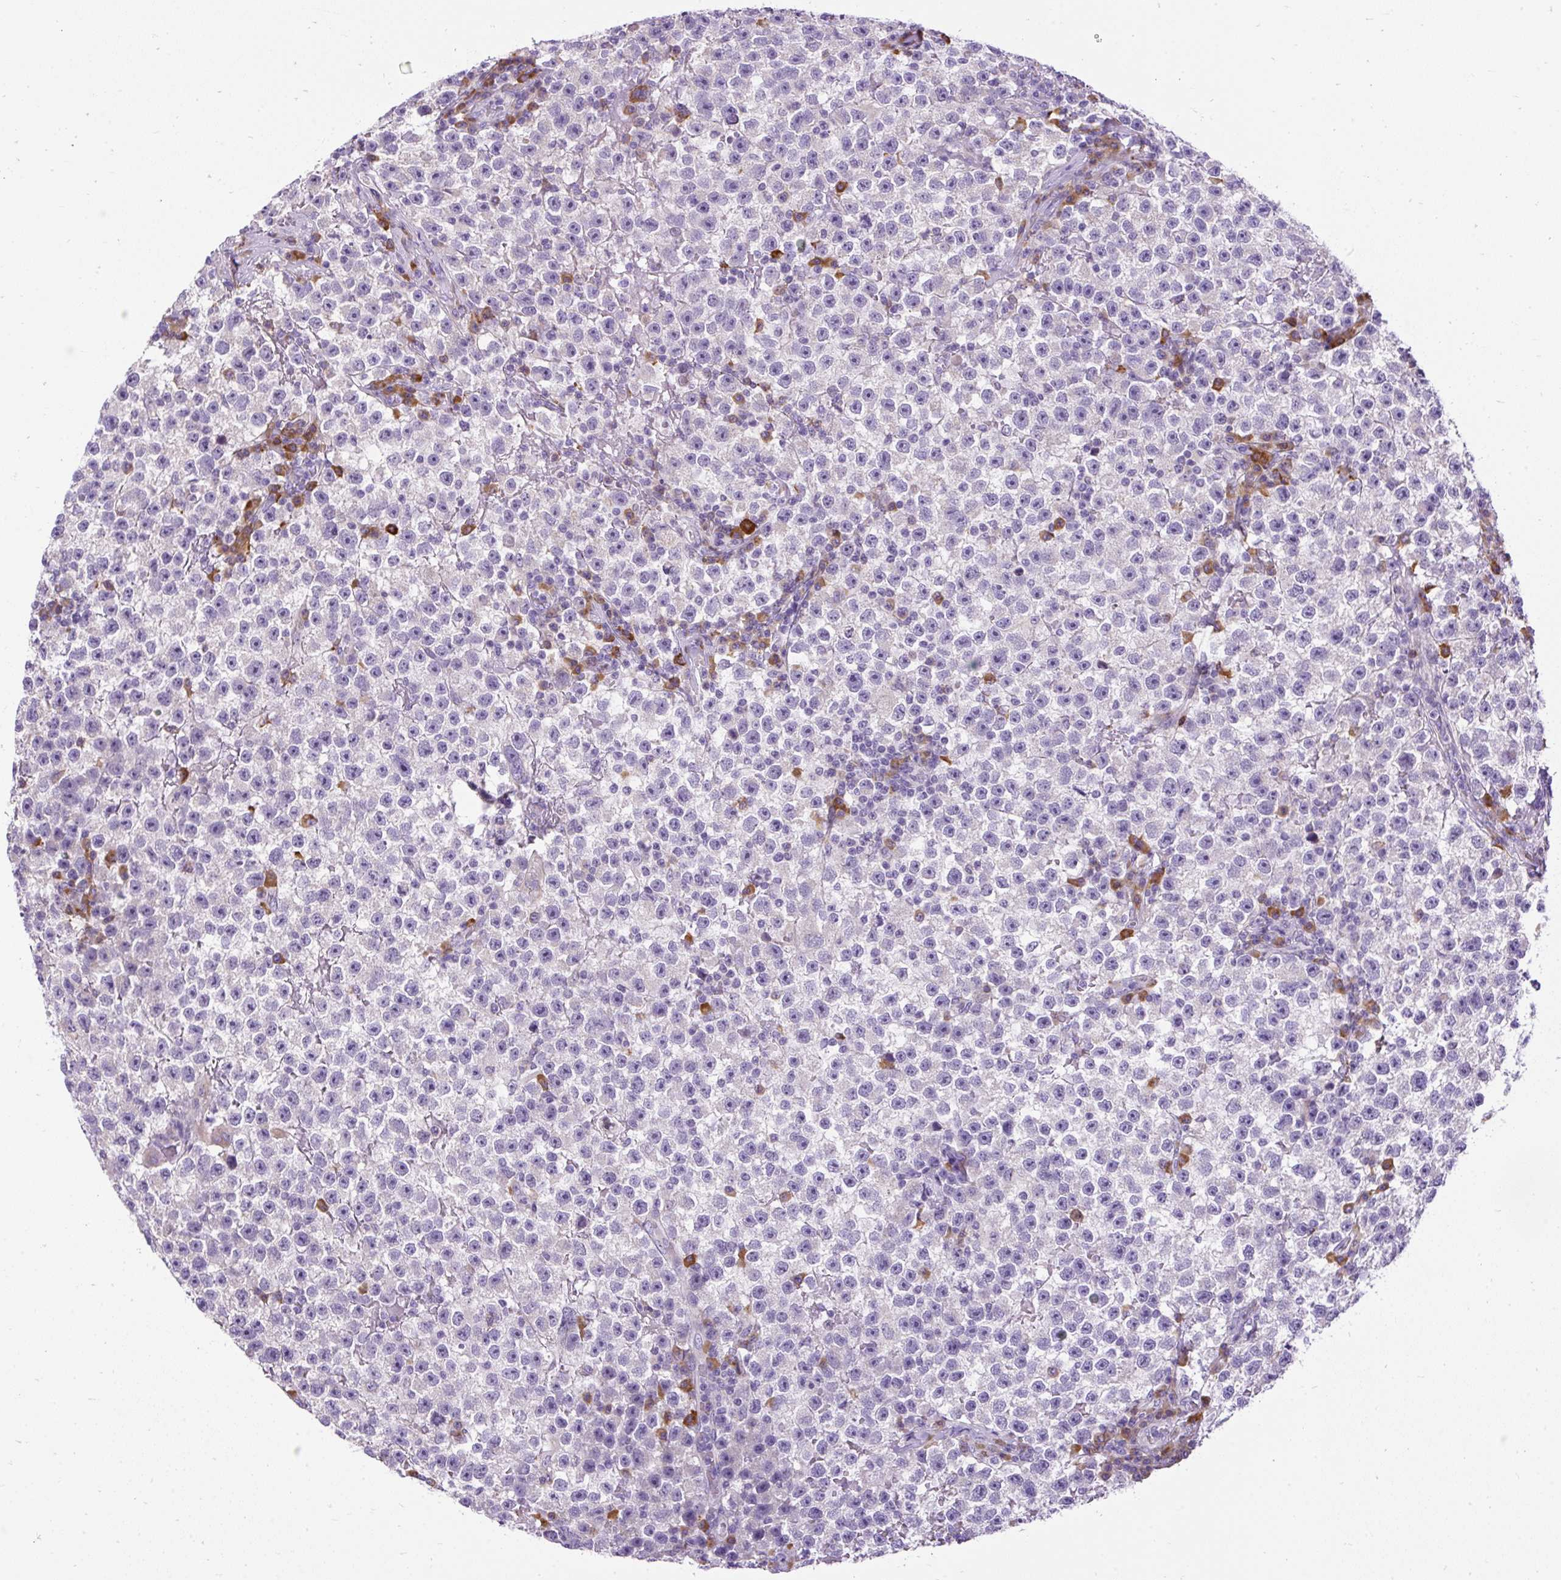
{"staining": {"intensity": "negative", "quantity": "none", "location": "none"}, "tissue": "testis cancer", "cell_type": "Tumor cells", "image_type": "cancer", "snomed": [{"axis": "morphology", "description": "Seminoma, NOS"}, {"axis": "topography", "description": "Testis"}], "caption": "DAB (3,3'-diaminobenzidine) immunohistochemical staining of human testis cancer exhibits no significant staining in tumor cells.", "gene": "SYBU", "patient": {"sex": "male", "age": 22}}